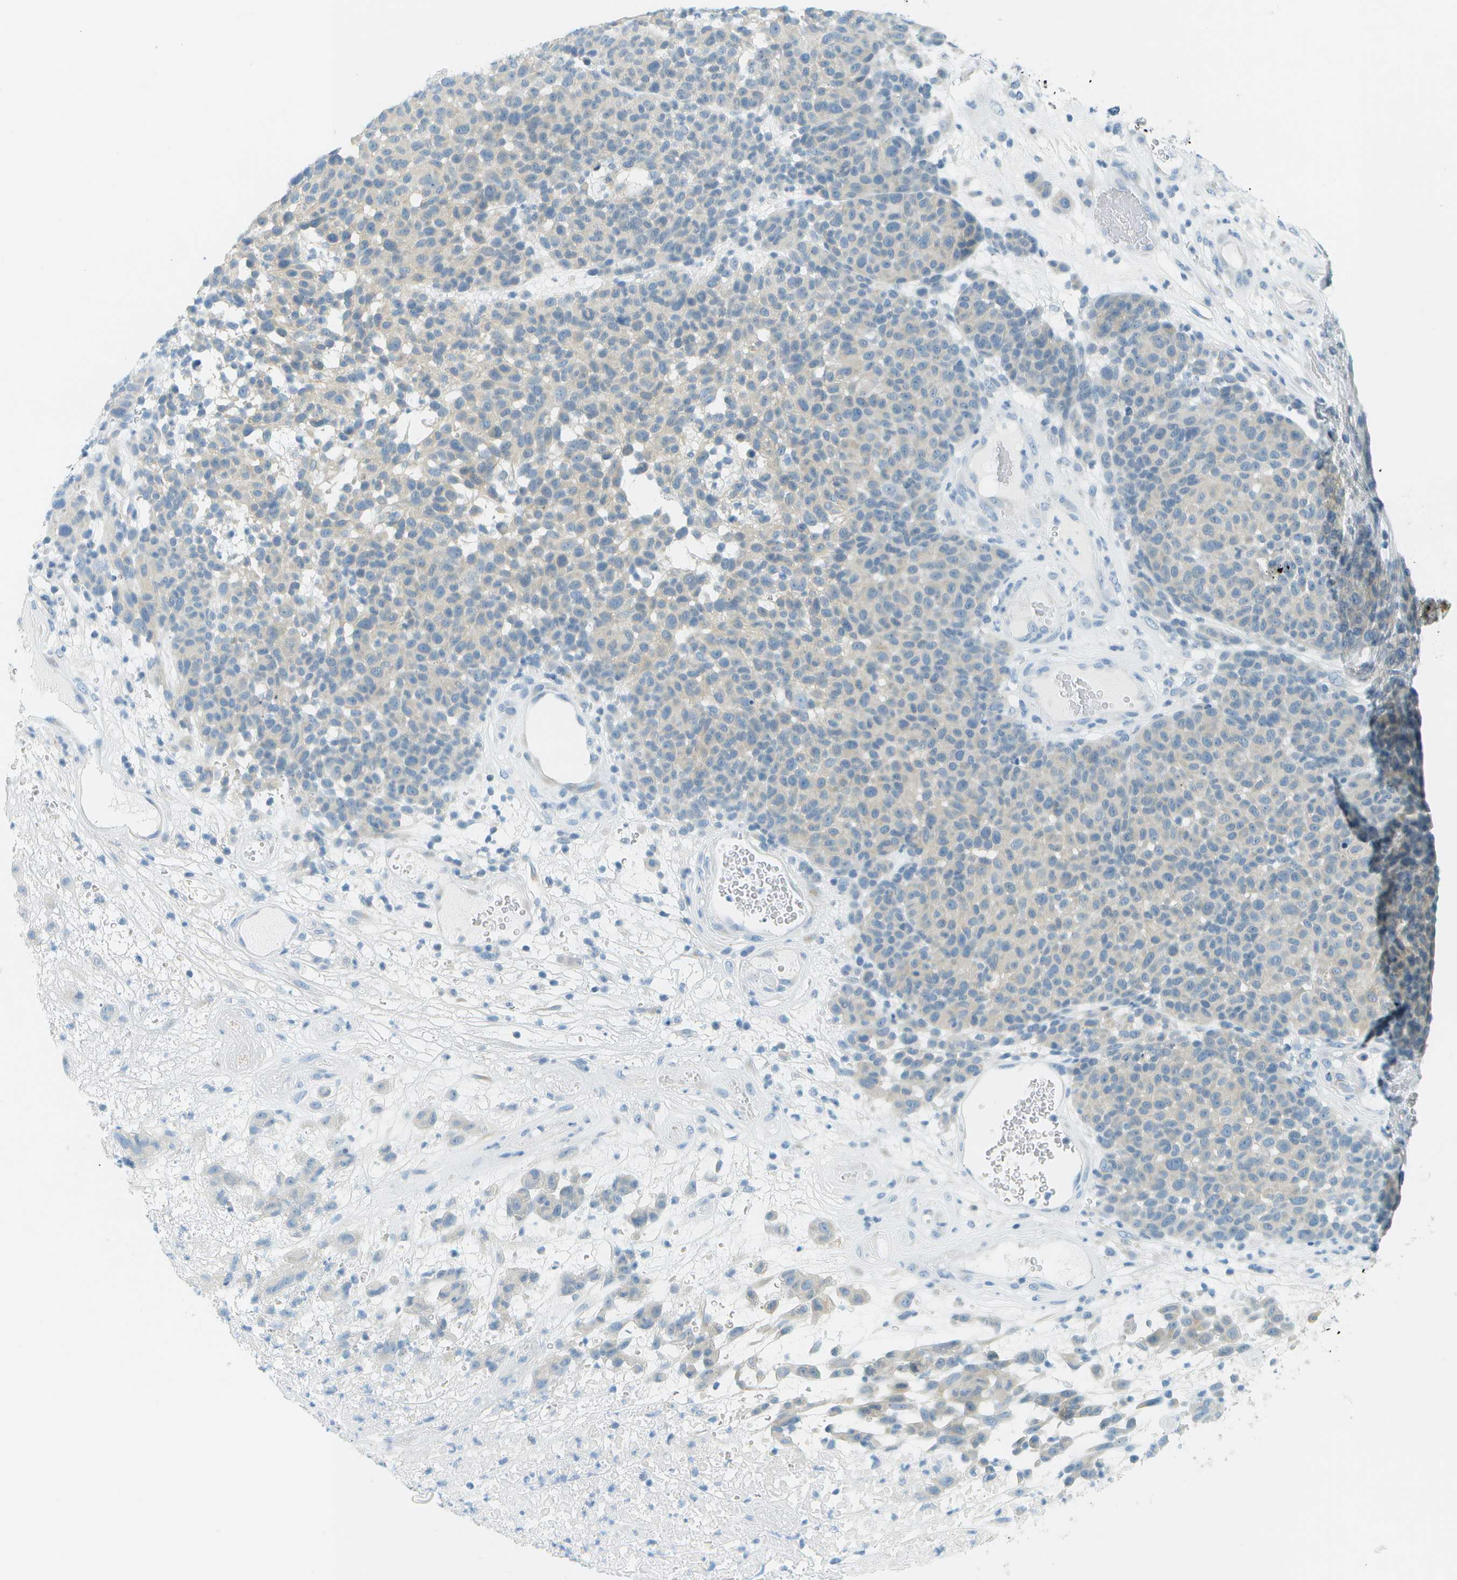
{"staining": {"intensity": "negative", "quantity": "none", "location": "none"}, "tissue": "melanoma", "cell_type": "Tumor cells", "image_type": "cancer", "snomed": [{"axis": "morphology", "description": "Malignant melanoma, NOS"}, {"axis": "topography", "description": "Skin"}], "caption": "A high-resolution image shows IHC staining of malignant melanoma, which reveals no significant expression in tumor cells.", "gene": "SMYD5", "patient": {"sex": "male", "age": 59}}